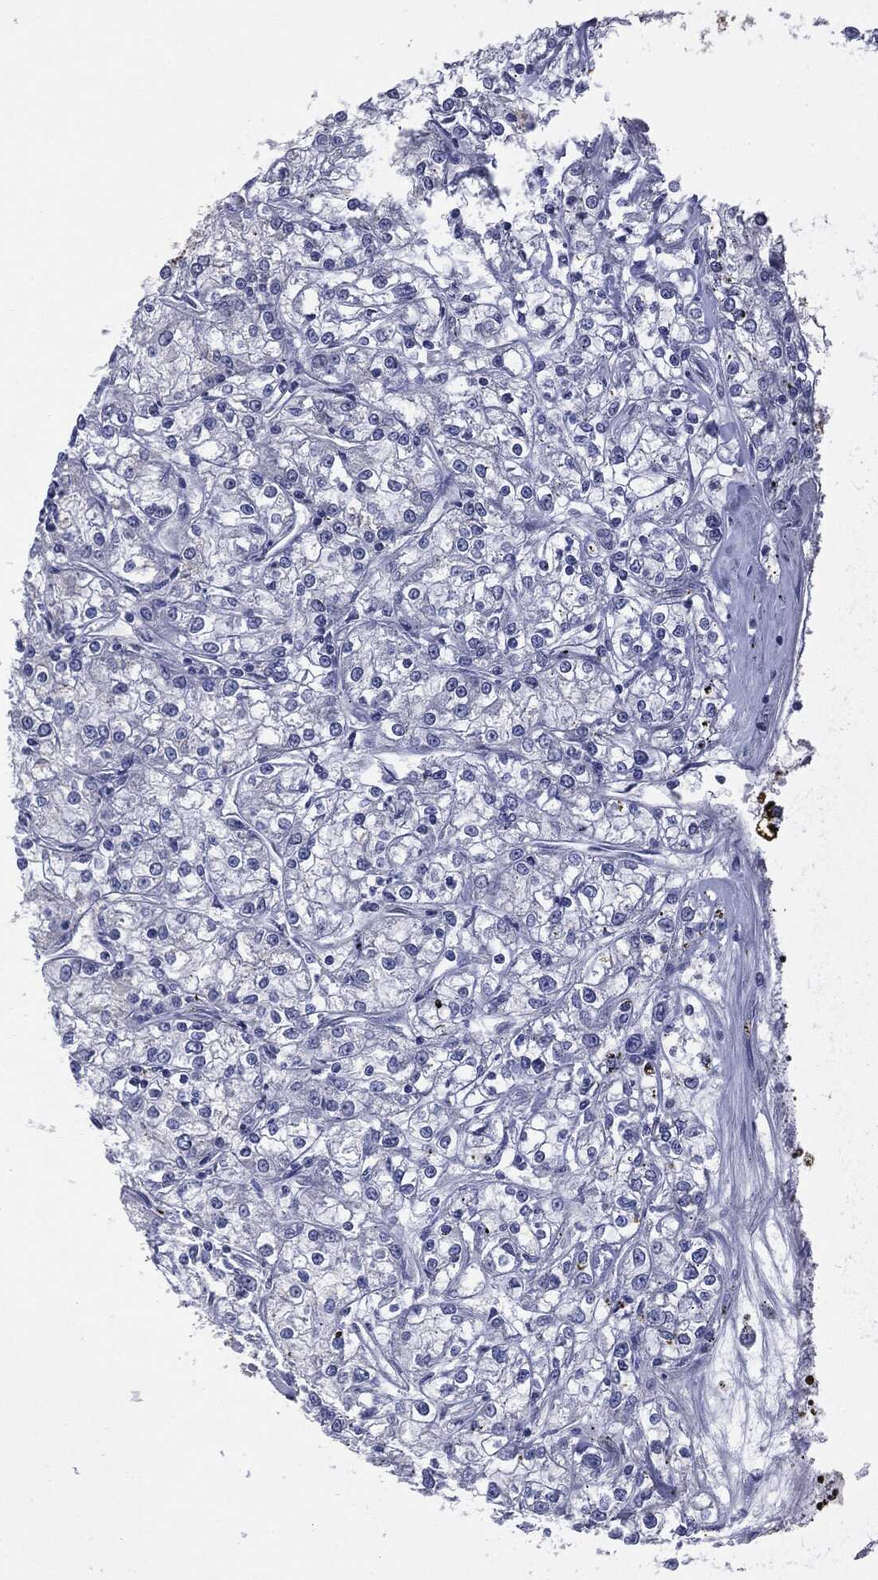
{"staining": {"intensity": "negative", "quantity": "none", "location": "none"}, "tissue": "renal cancer", "cell_type": "Tumor cells", "image_type": "cancer", "snomed": [{"axis": "morphology", "description": "Adenocarcinoma, NOS"}, {"axis": "topography", "description": "Kidney"}], "caption": "Tumor cells show no significant protein expression in renal cancer.", "gene": "KRT5", "patient": {"sex": "female", "age": 59}}